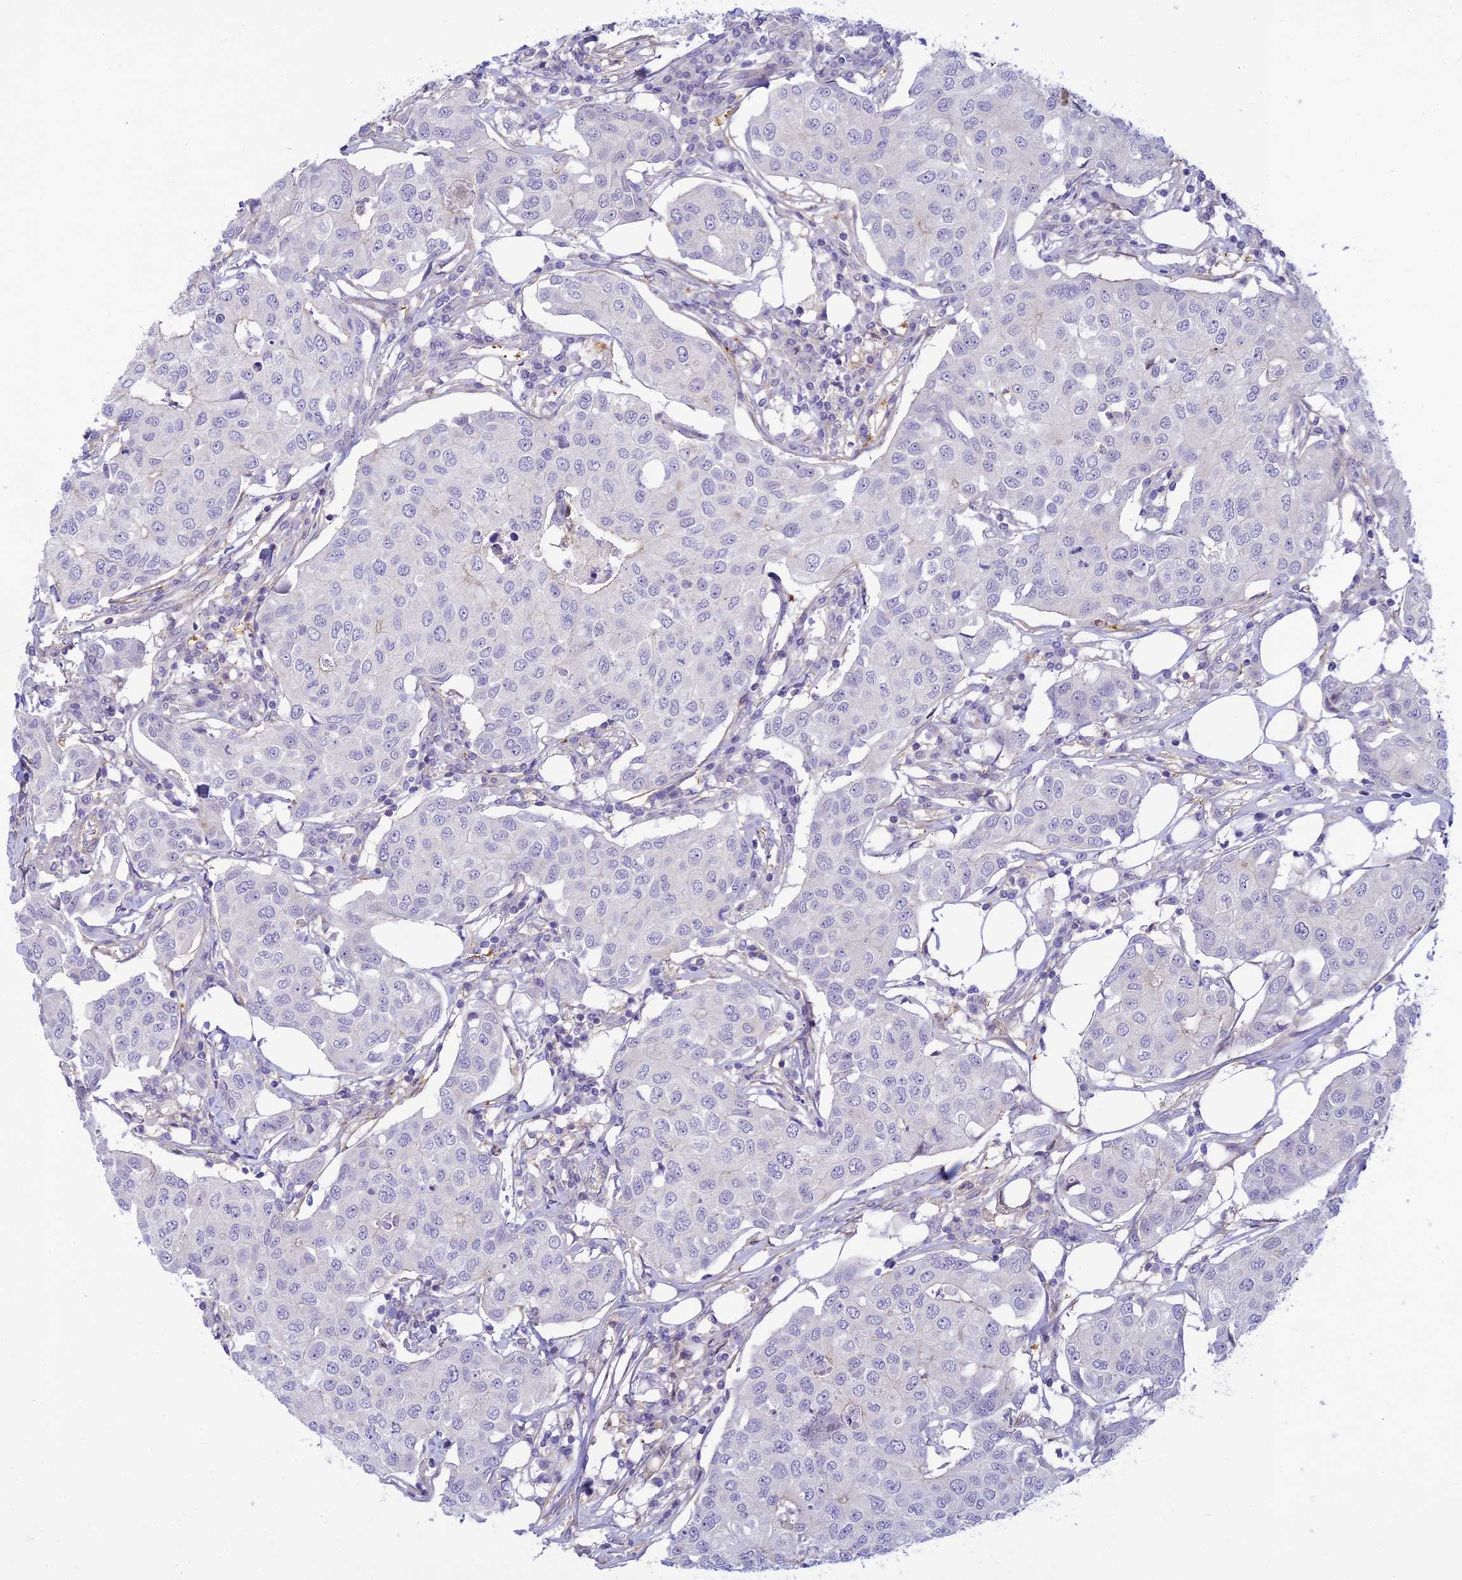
{"staining": {"intensity": "negative", "quantity": "none", "location": "none"}, "tissue": "breast cancer", "cell_type": "Tumor cells", "image_type": "cancer", "snomed": [{"axis": "morphology", "description": "Duct carcinoma"}, {"axis": "topography", "description": "Breast"}], "caption": "IHC micrograph of human breast cancer stained for a protein (brown), which reveals no expression in tumor cells.", "gene": "FBXW4", "patient": {"sex": "female", "age": 80}}